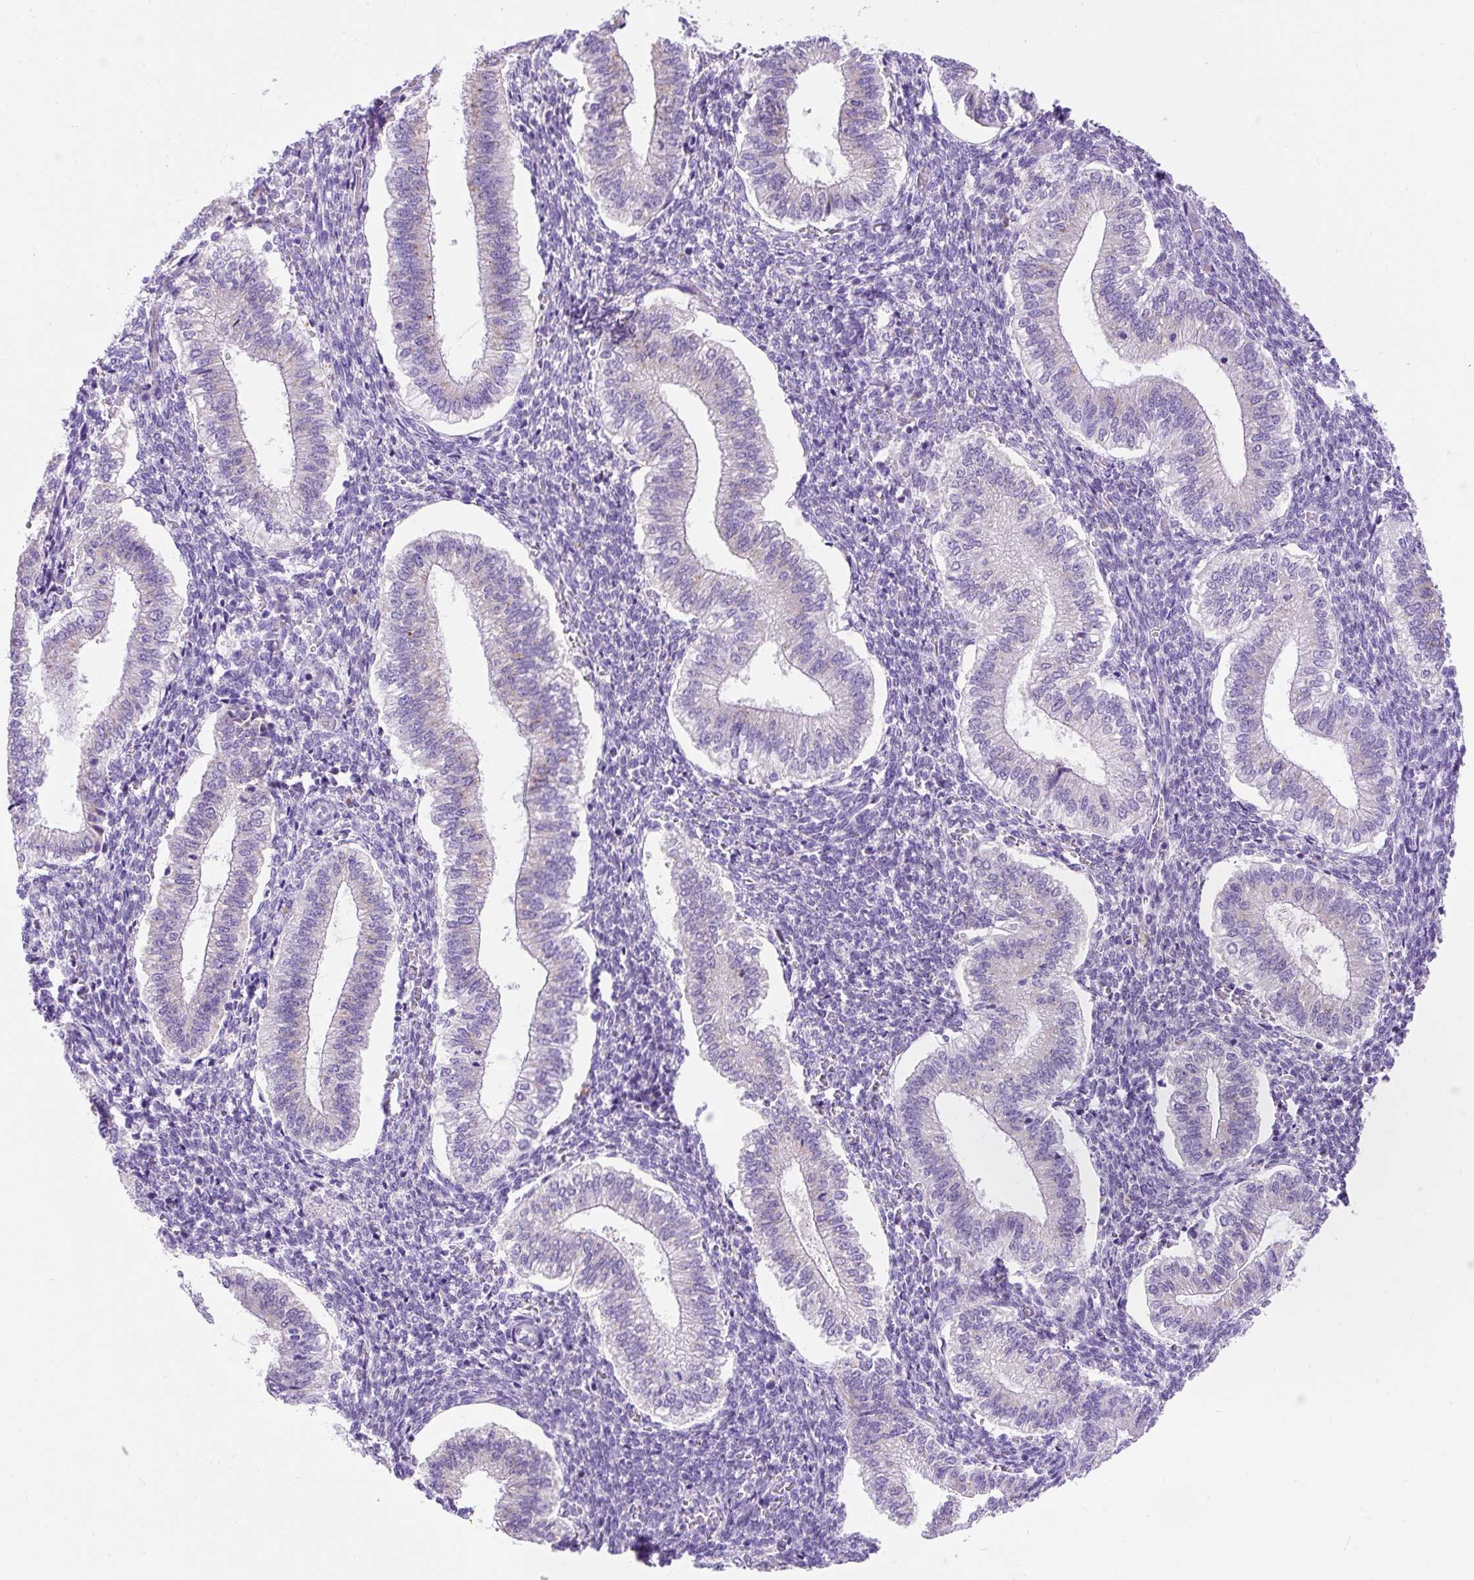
{"staining": {"intensity": "negative", "quantity": "none", "location": "none"}, "tissue": "endometrium", "cell_type": "Cells in endometrial stroma", "image_type": "normal", "snomed": [{"axis": "morphology", "description": "Normal tissue, NOS"}, {"axis": "topography", "description": "Endometrium"}], "caption": "Endometrium stained for a protein using immunohistochemistry shows no positivity cells in endometrial stroma.", "gene": "HEXB", "patient": {"sex": "female", "age": 25}}